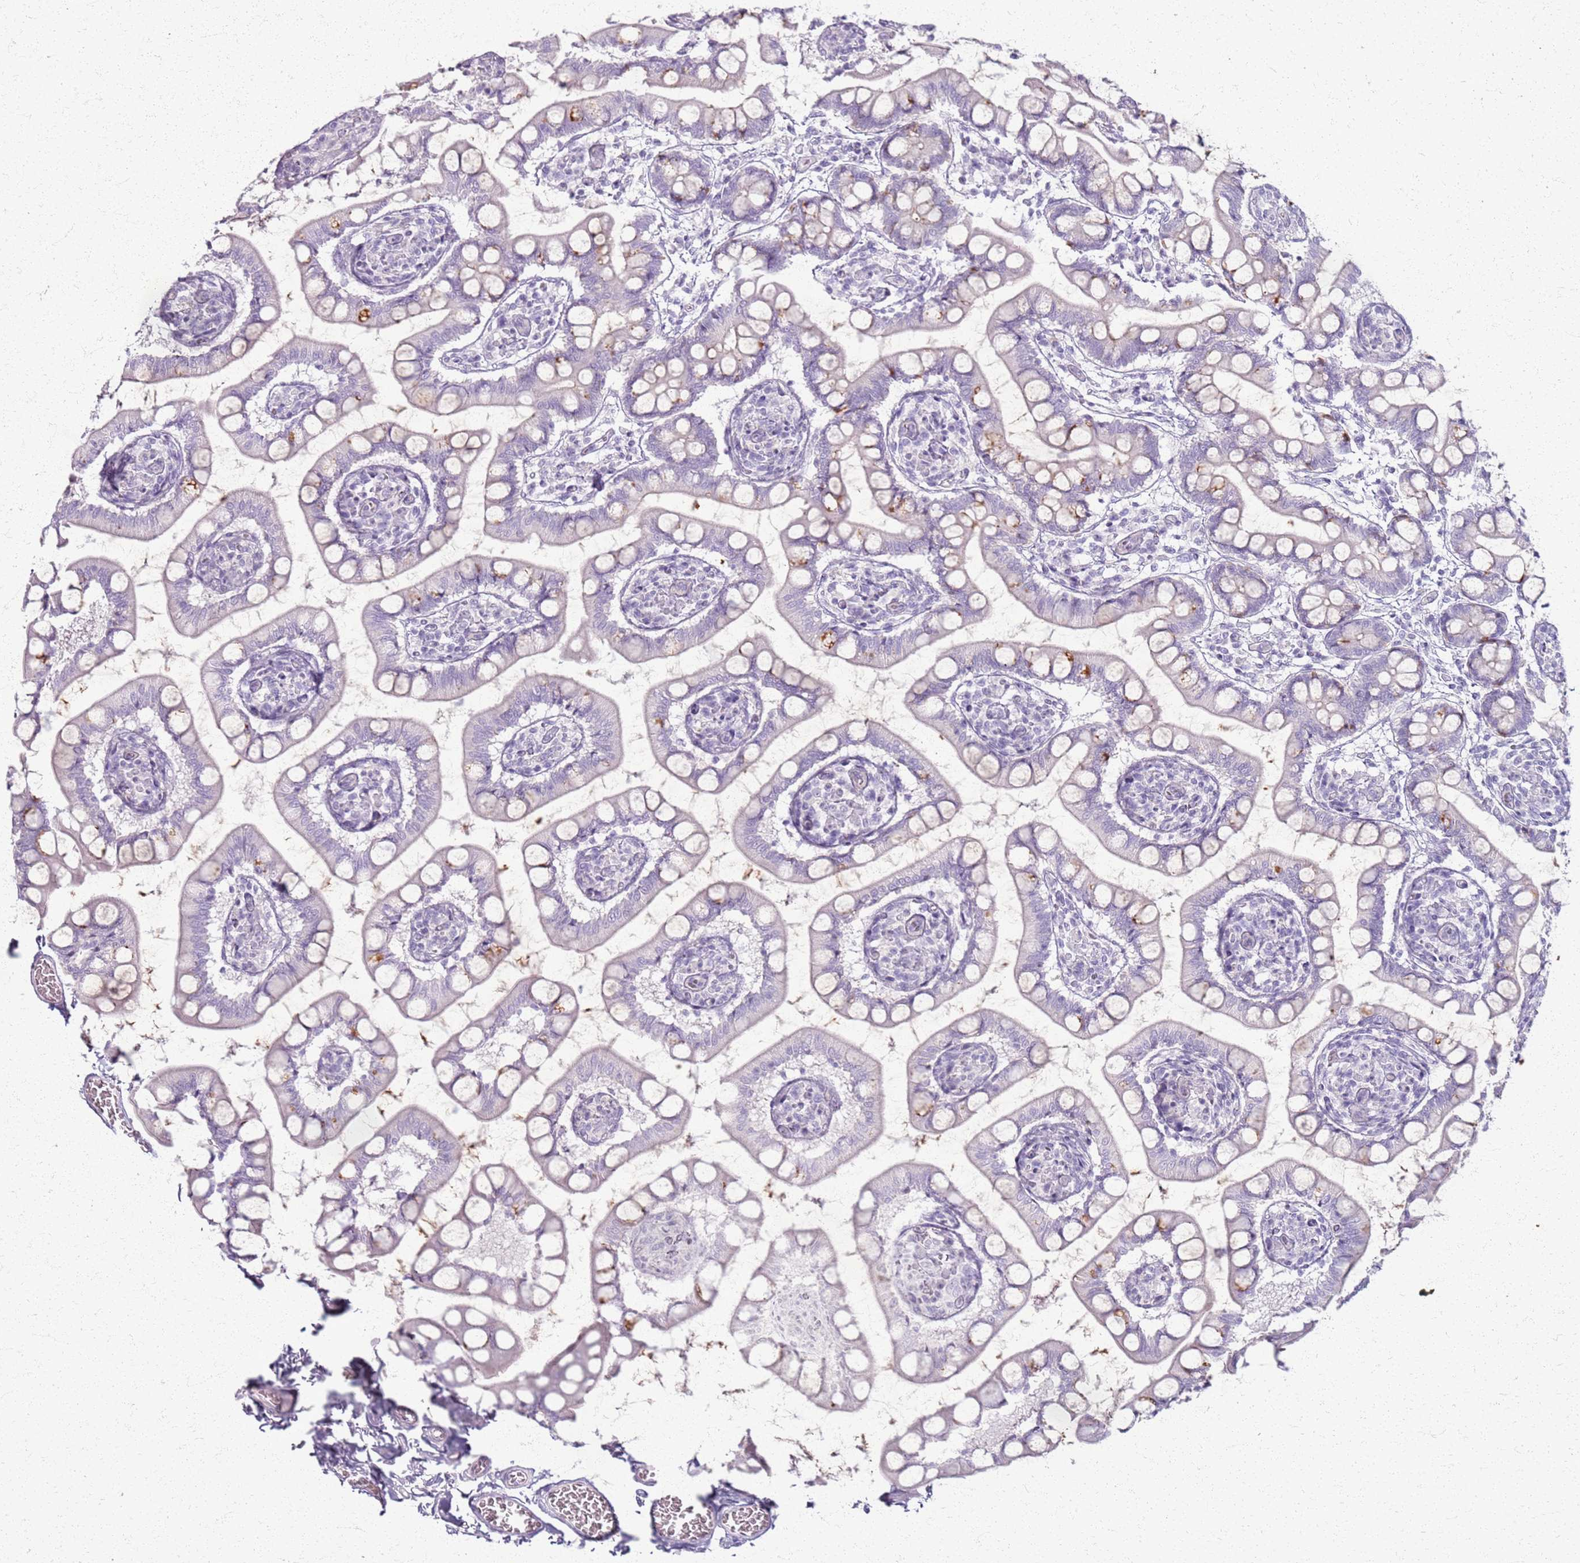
{"staining": {"intensity": "negative", "quantity": "none", "location": "none"}, "tissue": "small intestine", "cell_type": "Glandular cells", "image_type": "normal", "snomed": [{"axis": "morphology", "description": "Normal tissue, NOS"}, {"axis": "topography", "description": "Small intestine"}], "caption": "IHC of normal human small intestine reveals no expression in glandular cells.", "gene": "CSRP3", "patient": {"sex": "male", "age": 52}}